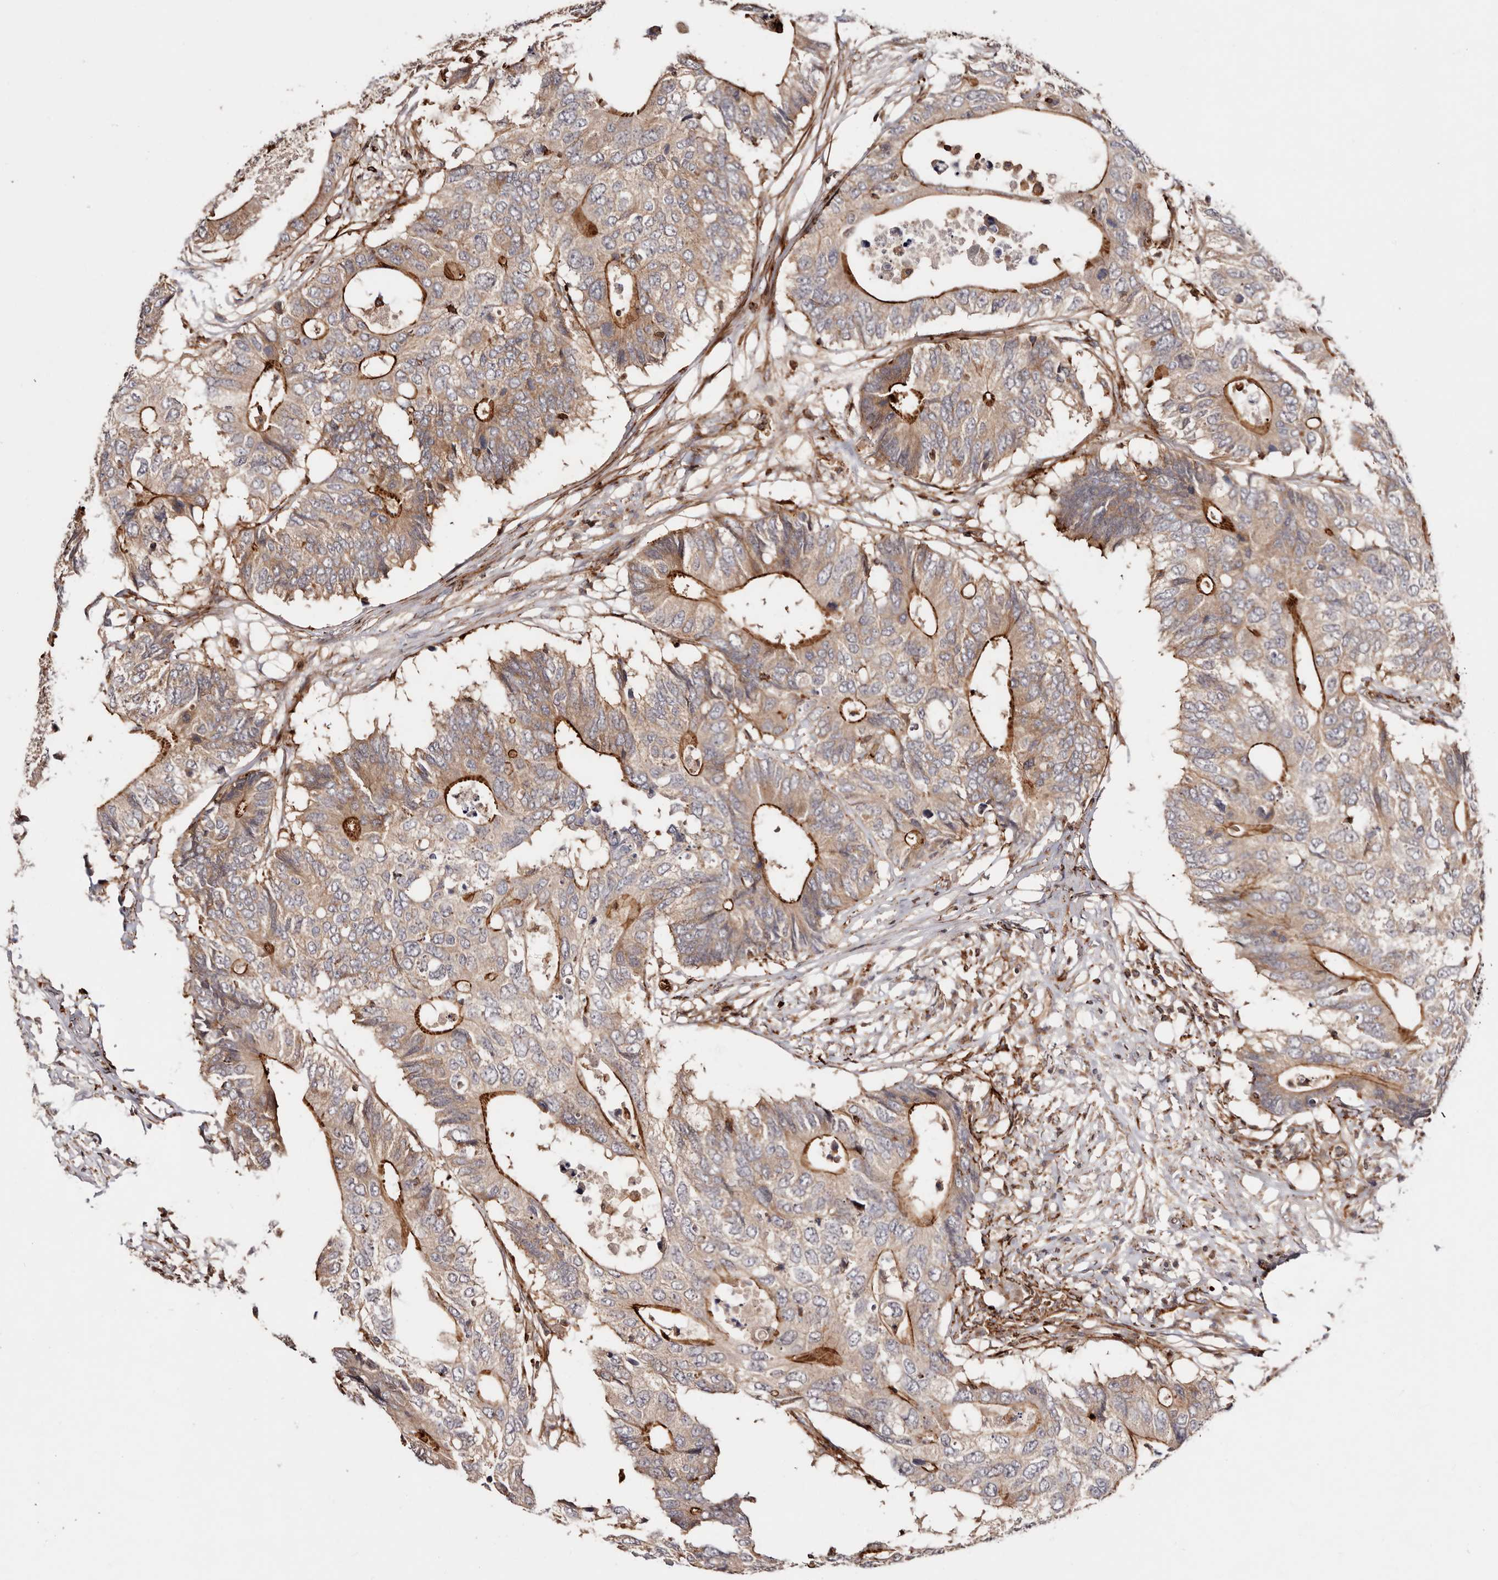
{"staining": {"intensity": "strong", "quantity": ">75%", "location": "cytoplasmic/membranous"}, "tissue": "colorectal cancer", "cell_type": "Tumor cells", "image_type": "cancer", "snomed": [{"axis": "morphology", "description": "Adenocarcinoma, NOS"}, {"axis": "topography", "description": "Colon"}], "caption": "Immunohistochemical staining of human colorectal cancer demonstrates high levels of strong cytoplasmic/membranous staining in about >75% of tumor cells. (Brightfield microscopy of DAB IHC at high magnification).", "gene": "PTPN22", "patient": {"sex": "male", "age": 71}}